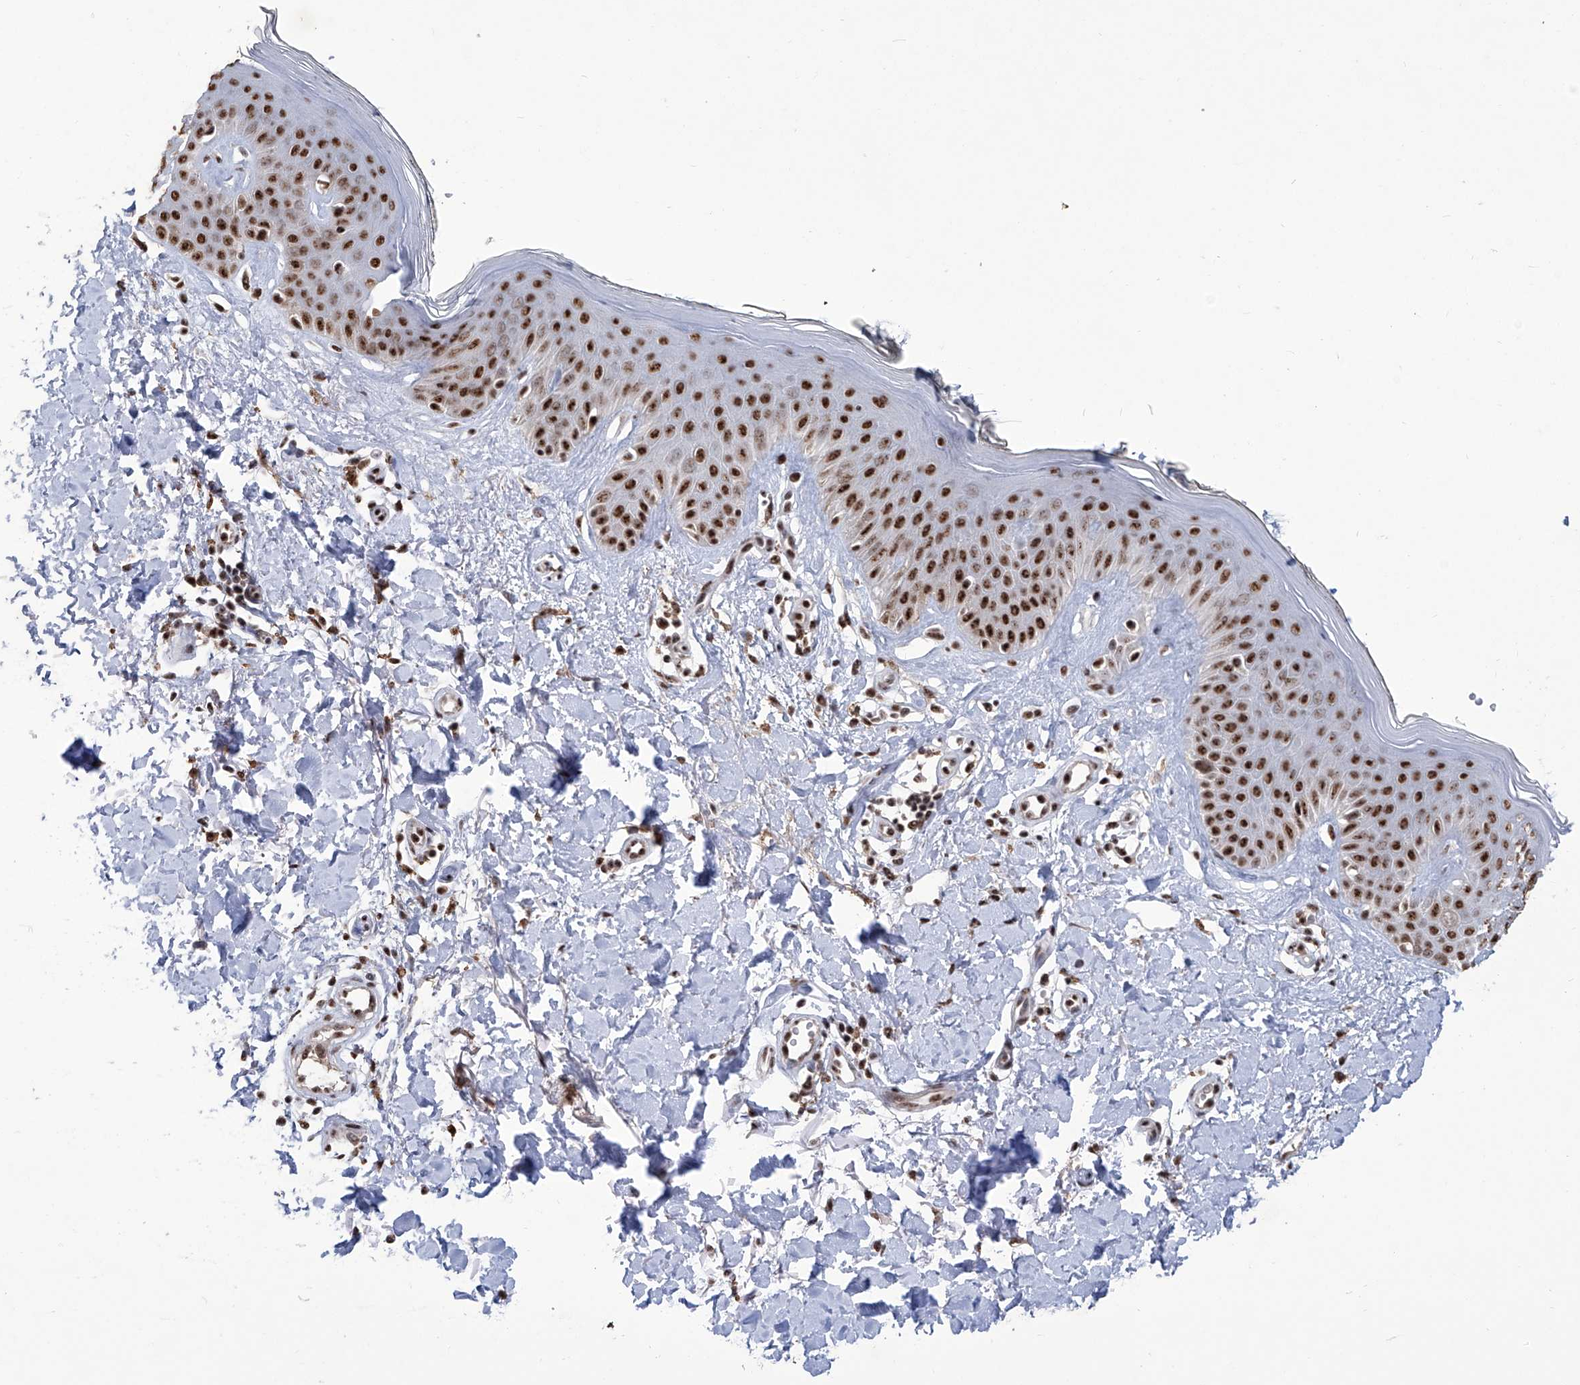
{"staining": {"intensity": "moderate", "quantity": ">75%", "location": "nuclear"}, "tissue": "skin", "cell_type": "Fibroblasts", "image_type": "normal", "snomed": [{"axis": "morphology", "description": "Normal tissue, NOS"}, {"axis": "topography", "description": "Skin"}], "caption": "Skin stained with DAB immunohistochemistry demonstrates medium levels of moderate nuclear expression in about >75% of fibroblasts. The protein is stained brown, and the nuclei are stained in blue (DAB (3,3'-diaminobenzidine) IHC with brightfield microscopy, high magnification).", "gene": "FBXL4", "patient": {"sex": "female", "age": 64}}